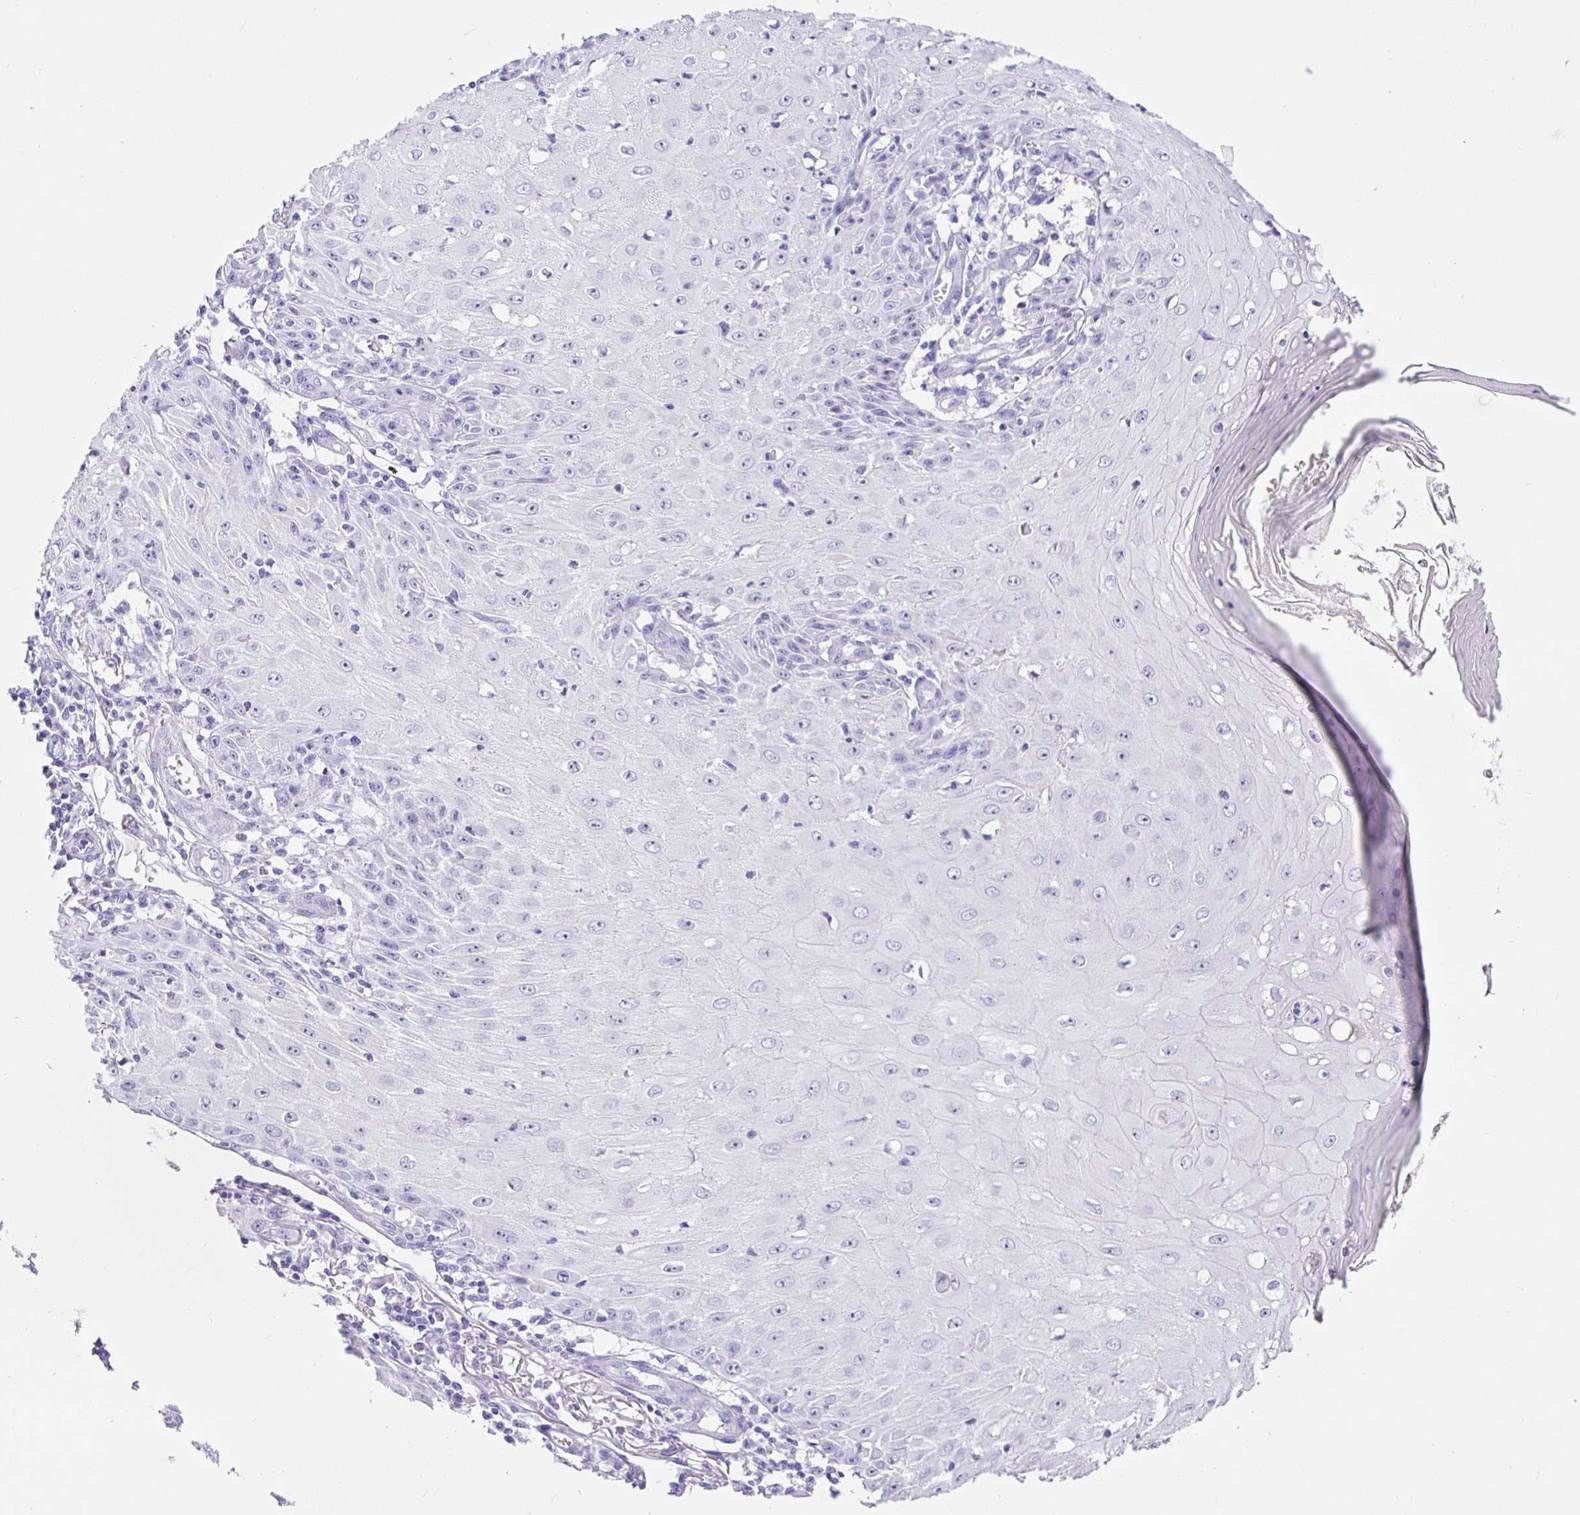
{"staining": {"intensity": "negative", "quantity": "none", "location": "none"}, "tissue": "skin cancer", "cell_type": "Tumor cells", "image_type": "cancer", "snomed": [{"axis": "morphology", "description": "Squamous cell carcinoma, NOS"}, {"axis": "topography", "description": "Skin"}], "caption": "The photomicrograph displays no significant staining in tumor cells of skin cancer (squamous cell carcinoma). (Immunohistochemistry (ihc), brightfield microscopy, high magnification).", "gene": "PRAMEF19", "patient": {"sex": "female", "age": 73}}